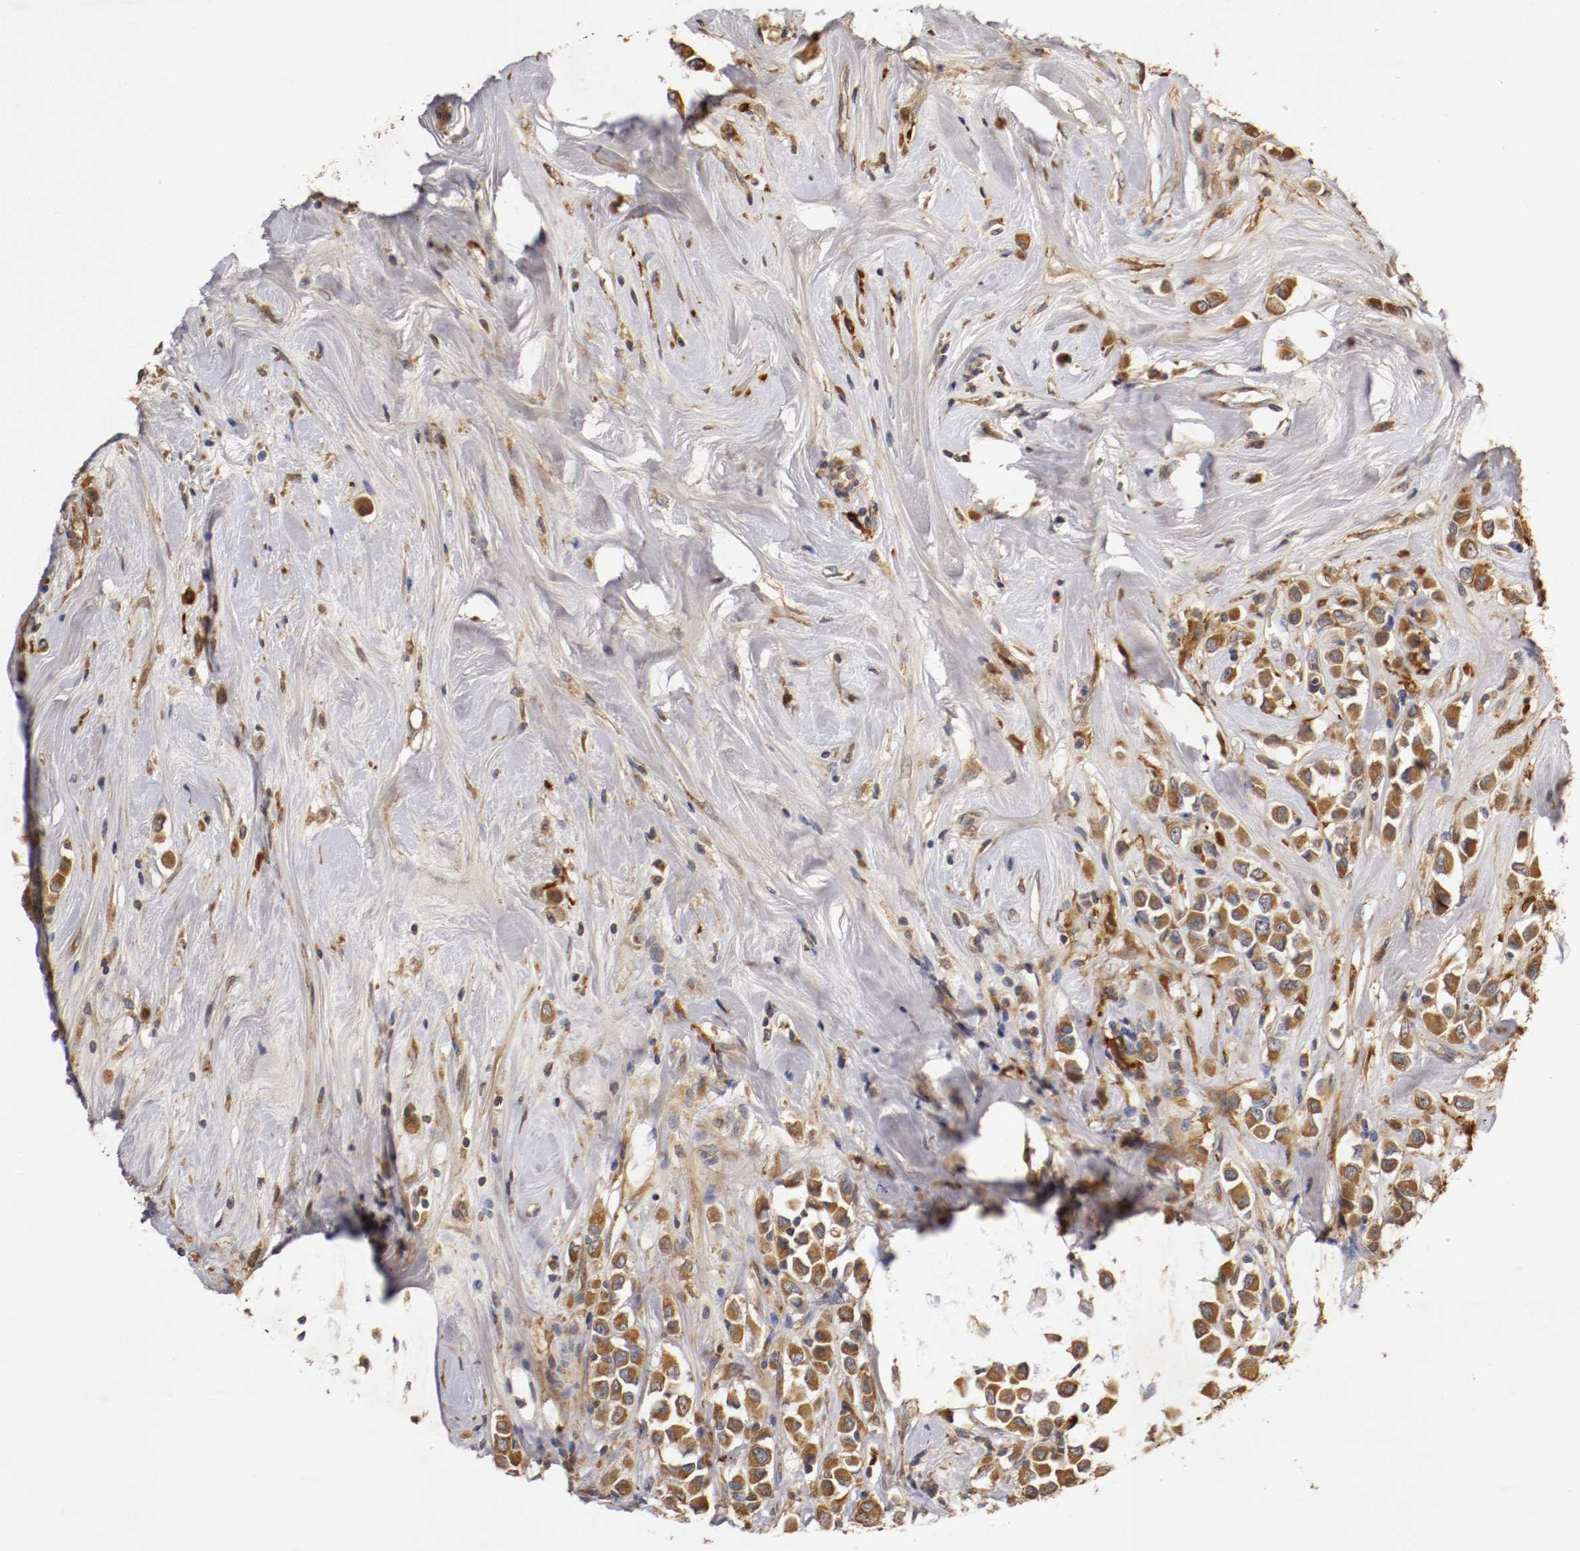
{"staining": {"intensity": "strong", "quantity": ">75%", "location": "cytoplasmic/membranous"}, "tissue": "breast cancer", "cell_type": "Tumor cells", "image_type": "cancer", "snomed": [{"axis": "morphology", "description": "Duct carcinoma"}, {"axis": "topography", "description": "Breast"}], "caption": "IHC (DAB) staining of human breast intraductal carcinoma reveals strong cytoplasmic/membranous protein positivity in approximately >75% of tumor cells. (DAB IHC, brown staining for protein, blue staining for nuclei).", "gene": "VEZT", "patient": {"sex": "female", "age": 61}}